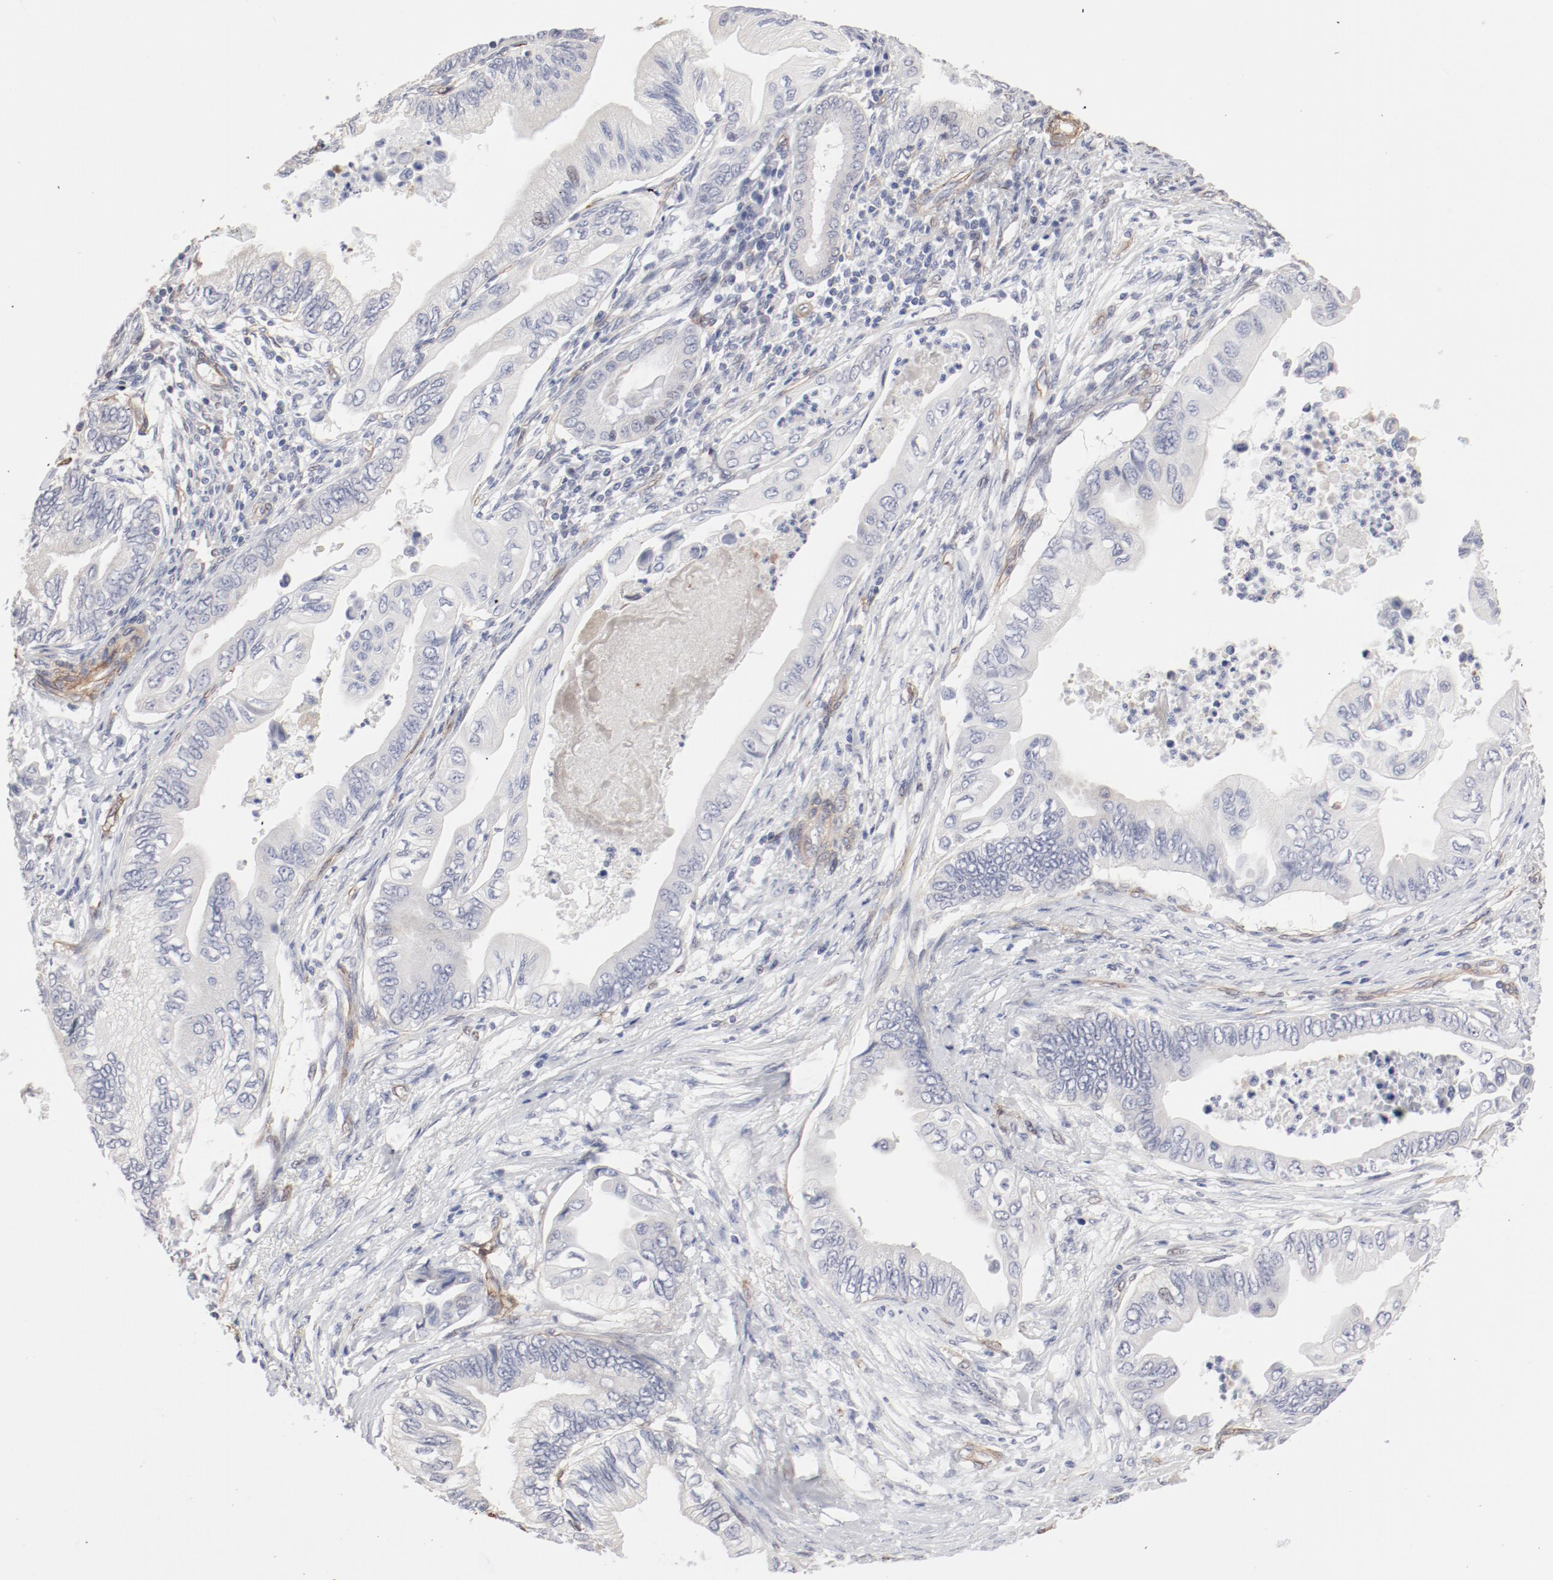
{"staining": {"intensity": "negative", "quantity": "none", "location": "none"}, "tissue": "pancreatic cancer", "cell_type": "Tumor cells", "image_type": "cancer", "snomed": [{"axis": "morphology", "description": "Adenocarcinoma, NOS"}, {"axis": "topography", "description": "Pancreas"}], "caption": "Pancreatic cancer was stained to show a protein in brown. There is no significant expression in tumor cells. (DAB immunohistochemistry visualized using brightfield microscopy, high magnification).", "gene": "MAGED4", "patient": {"sex": "female", "age": 66}}